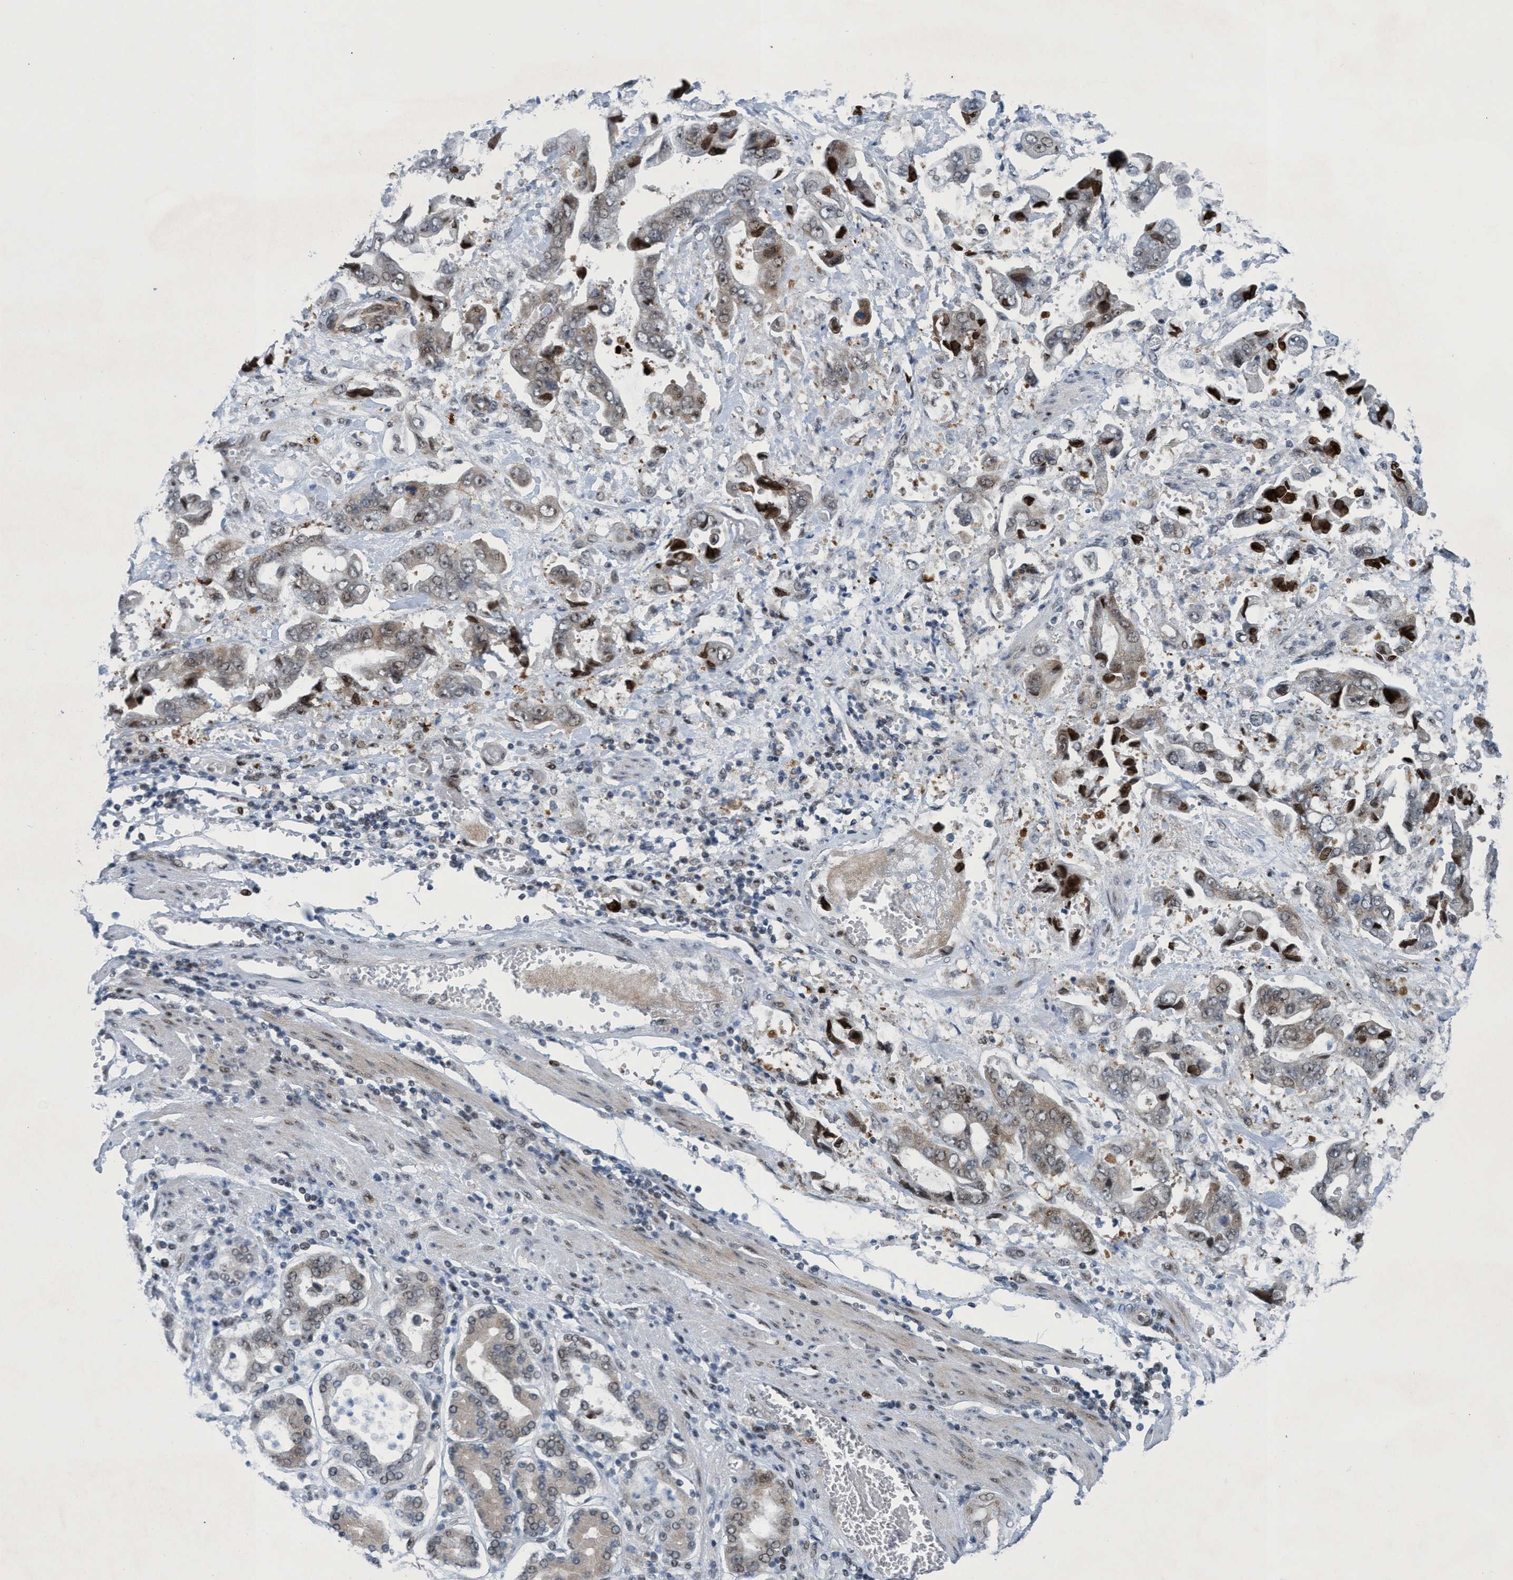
{"staining": {"intensity": "weak", "quantity": "25%-75%", "location": "nuclear"}, "tissue": "stomach cancer", "cell_type": "Tumor cells", "image_type": "cancer", "snomed": [{"axis": "morphology", "description": "Normal tissue, NOS"}, {"axis": "morphology", "description": "Adenocarcinoma, NOS"}, {"axis": "topography", "description": "Stomach"}], "caption": "A histopathology image showing weak nuclear positivity in about 25%-75% of tumor cells in adenocarcinoma (stomach), as visualized by brown immunohistochemical staining.", "gene": "CWC27", "patient": {"sex": "male", "age": 62}}